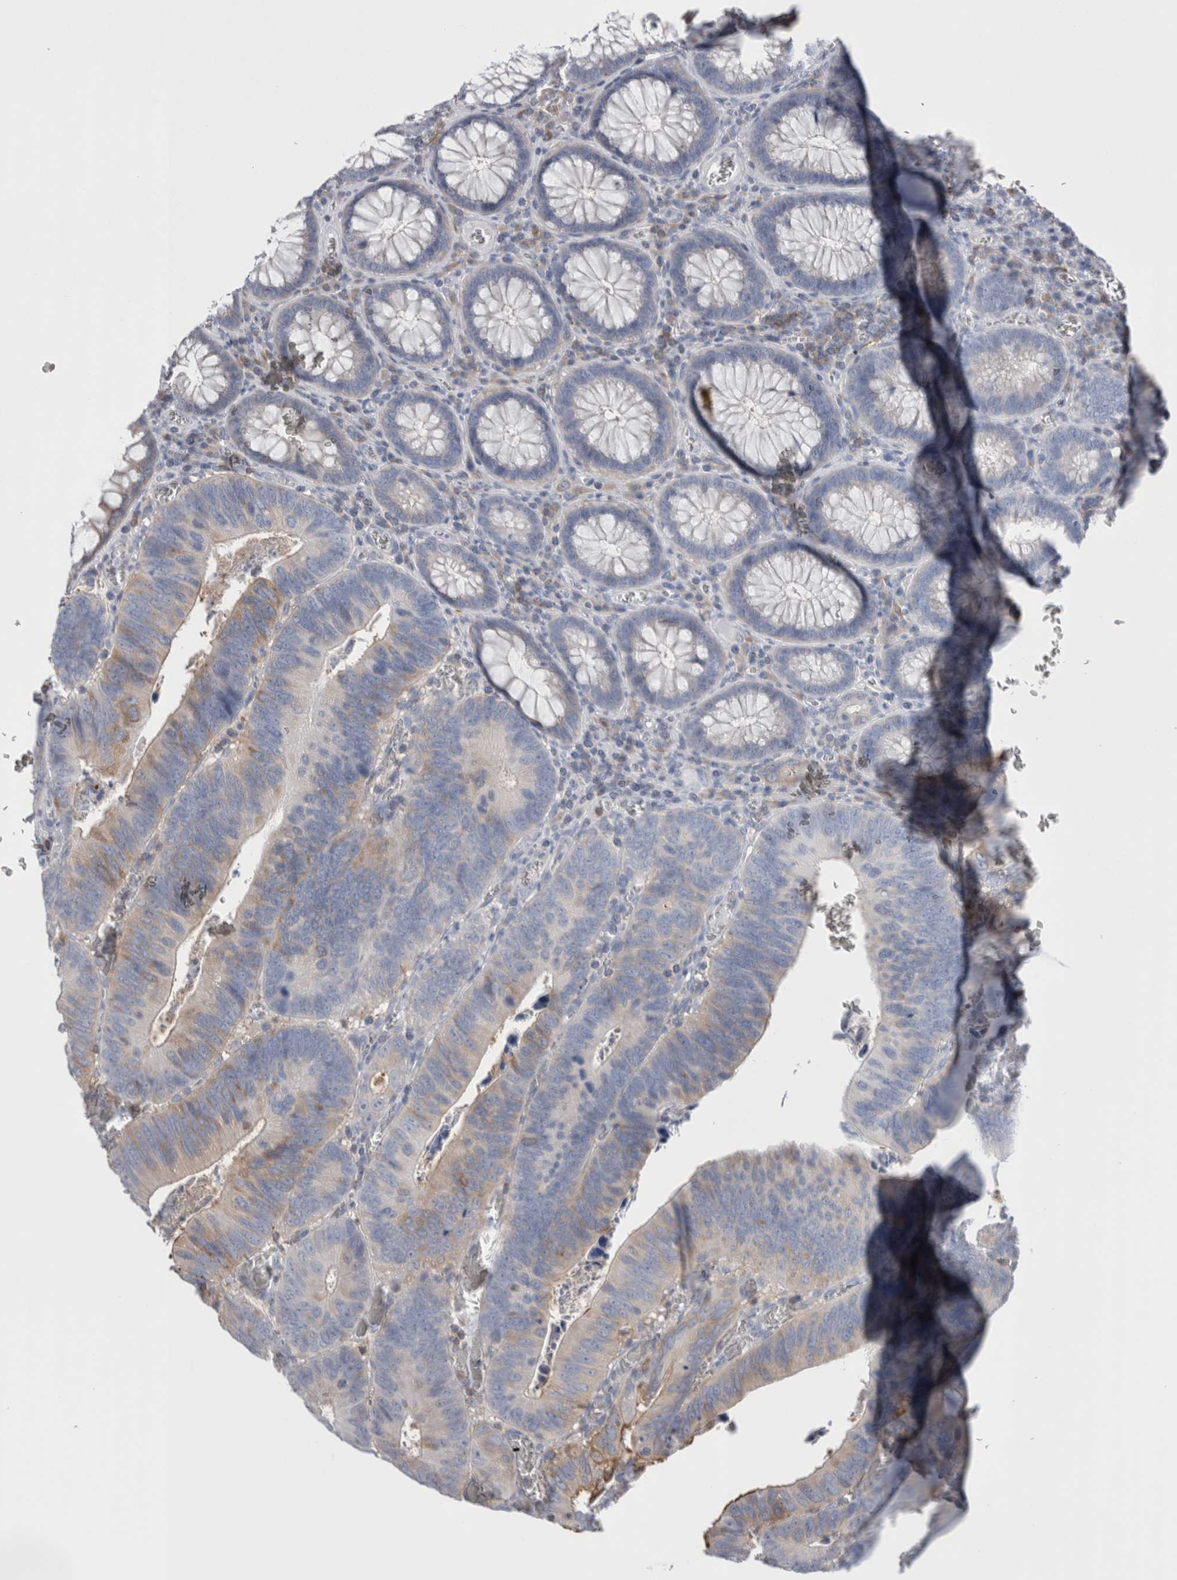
{"staining": {"intensity": "weak", "quantity": "<25%", "location": "cytoplasmic/membranous"}, "tissue": "colorectal cancer", "cell_type": "Tumor cells", "image_type": "cancer", "snomed": [{"axis": "morphology", "description": "Inflammation, NOS"}, {"axis": "morphology", "description": "Adenocarcinoma, NOS"}, {"axis": "topography", "description": "Colon"}], "caption": "Micrograph shows no protein positivity in tumor cells of colorectal adenocarcinoma tissue. Nuclei are stained in blue.", "gene": "DCTN6", "patient": {"sex": "male", "age": 72}}